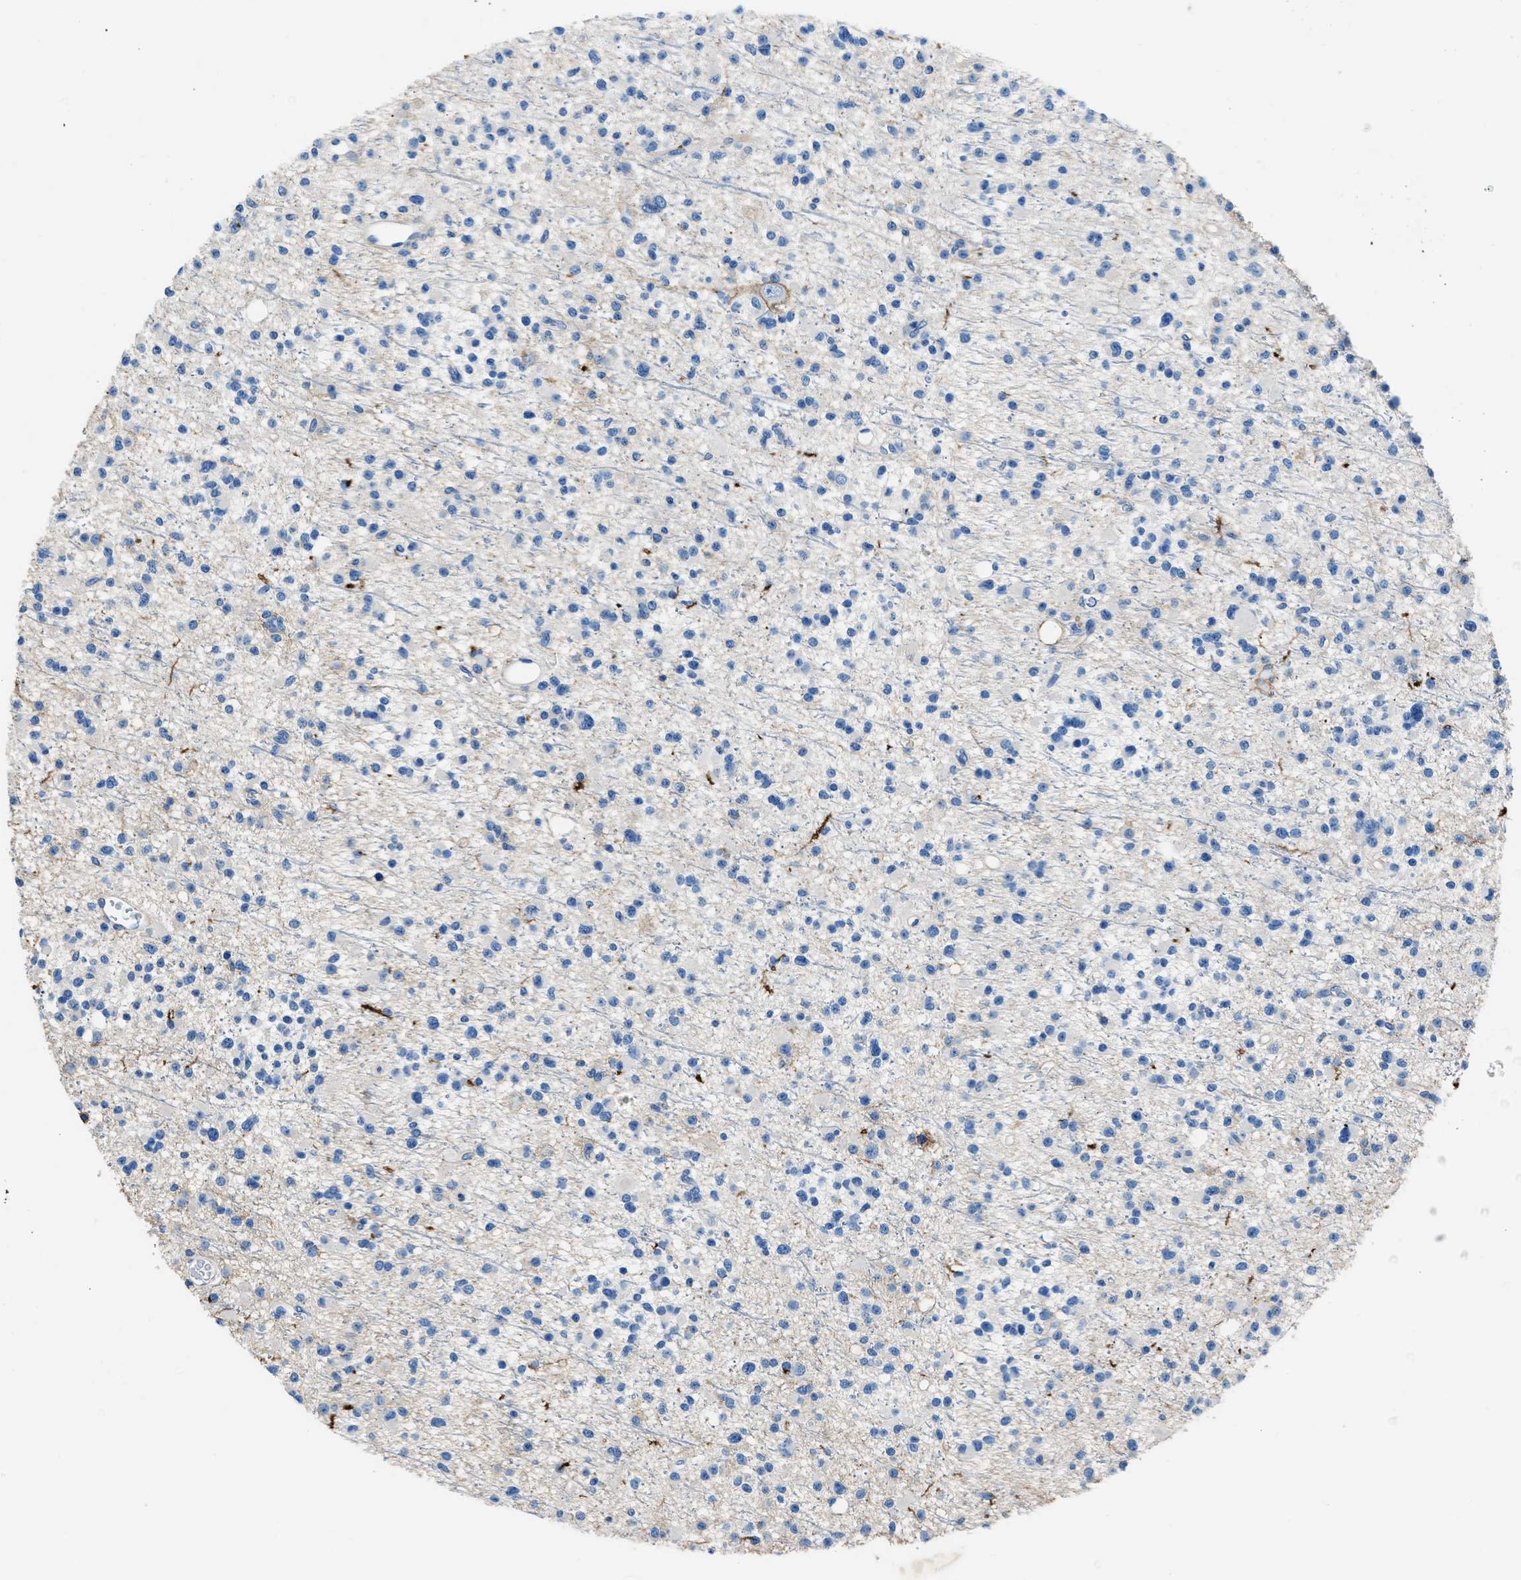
{"staining": {"intensity": "negative", "quantity": "none", "location": "none"}, "tissue": "glioma", "cell_type": "Tumor cells", "image_type": "cancer", "snomed": [{"axis": "morphology", "description": "Glioma, malignant, Low grade"}, {"axis": "topography", "description": "Brain"}], "caption": "A high-resolution image shows immunohistochemistry staining of glioma, which reveals no significant expression in tumor cells.", "gene": "KCNQ4", "patient": {"sex": "female", "age": 22}}